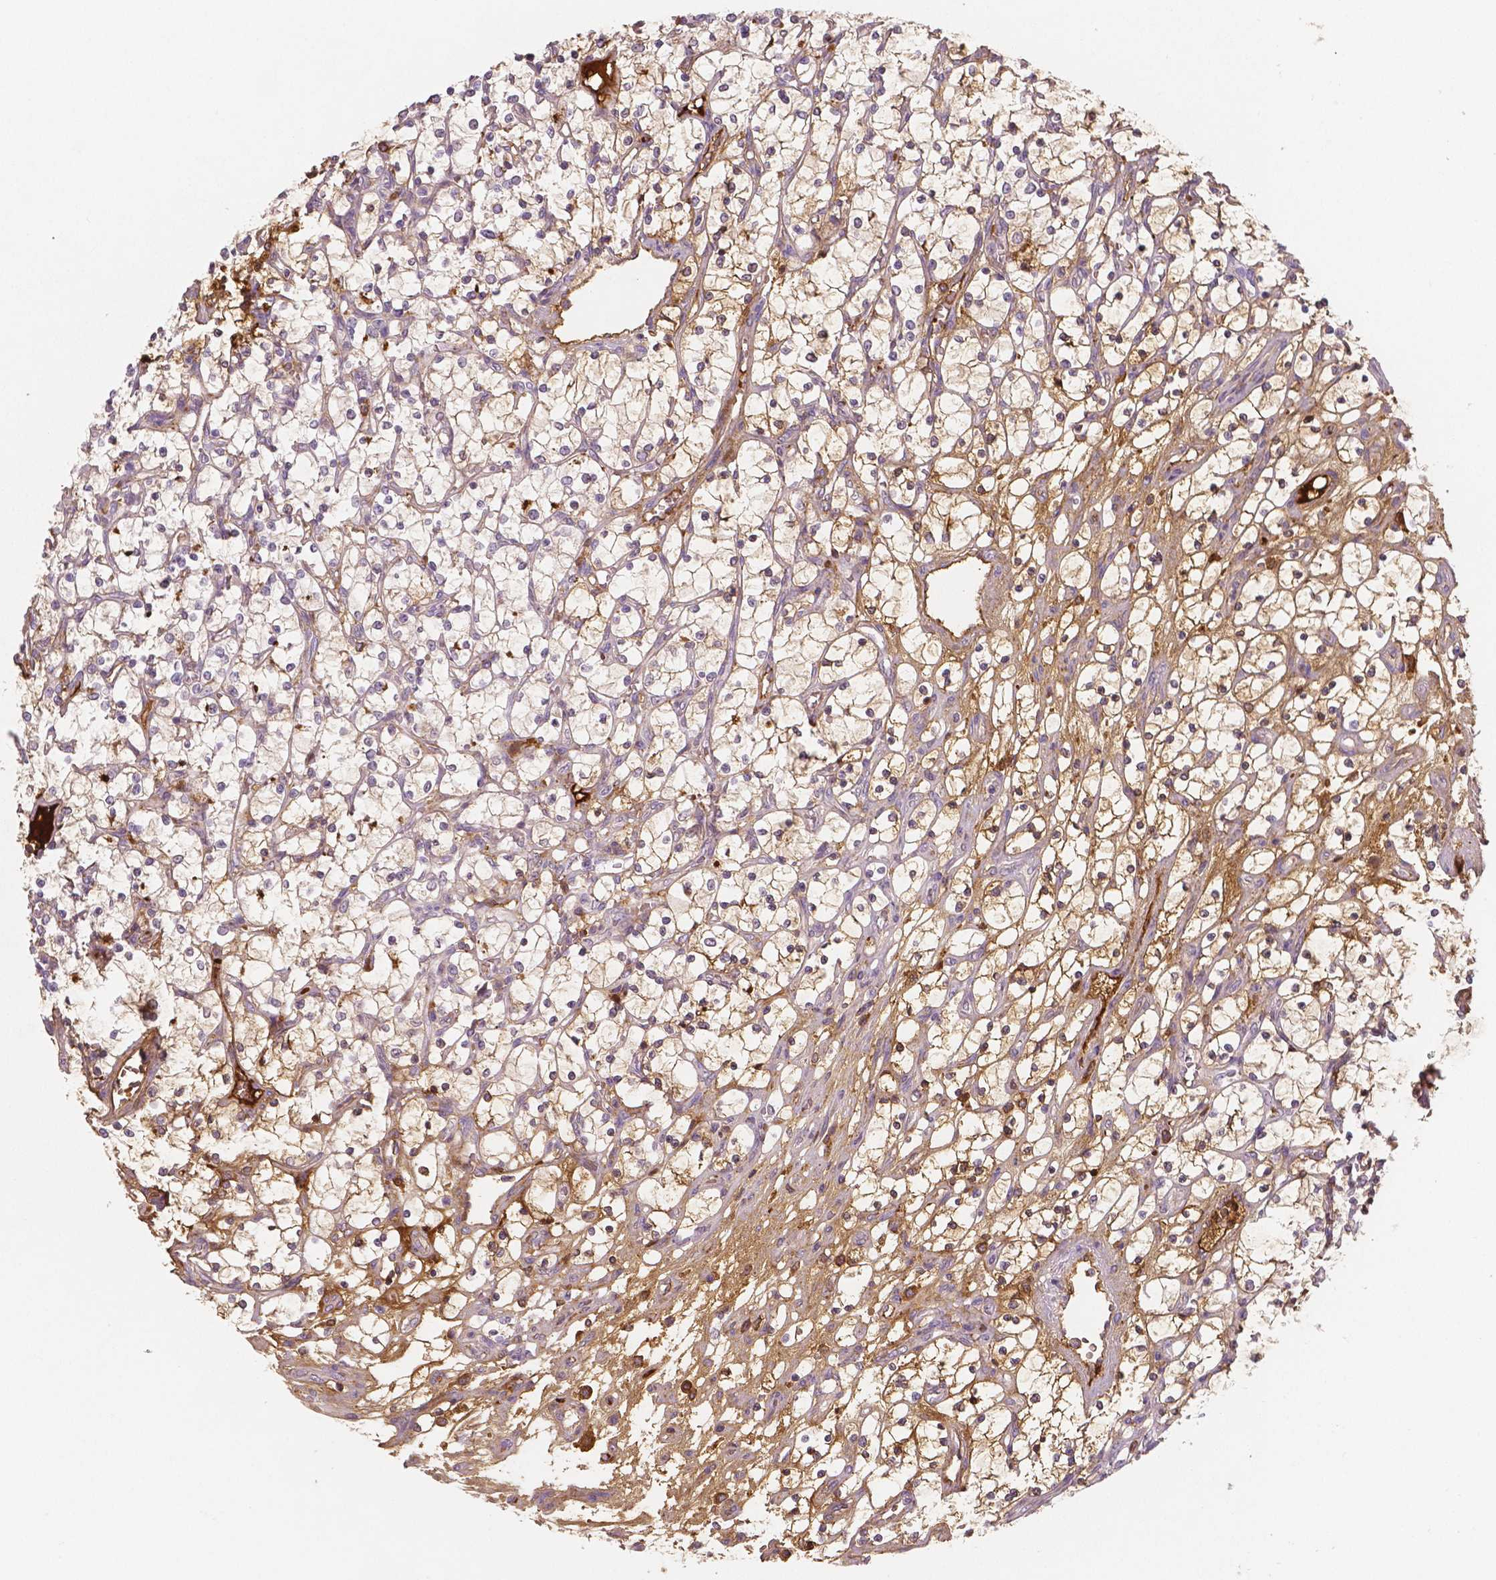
{"staining": {"intensity": "weak", "quantity": ">75%", "location": "cytoplasmic/membranous"}, "tissue": "renal cancer", "cell_type": "Tumor cells", "image_type": "cancer", "snomed": [{"axis": "morphology", "description": "Adenocarcinoma, NOS"}, {"axis": "topography", "description": "Kidney"}], "caption": "Immunohistochemical staining of adenocarcinoma (renal) shows low levels of weak cytoplasmic/membranous protein staining in approximately >75% of tumor cells. Using DAB (3,3'-diaminobenzidine) (brown) and hematoxylin (blue) stains, captured at high magnification using brightfield microscopy.", "gene": "APOA4", "patient": {"sex": "female", "age": 69}}